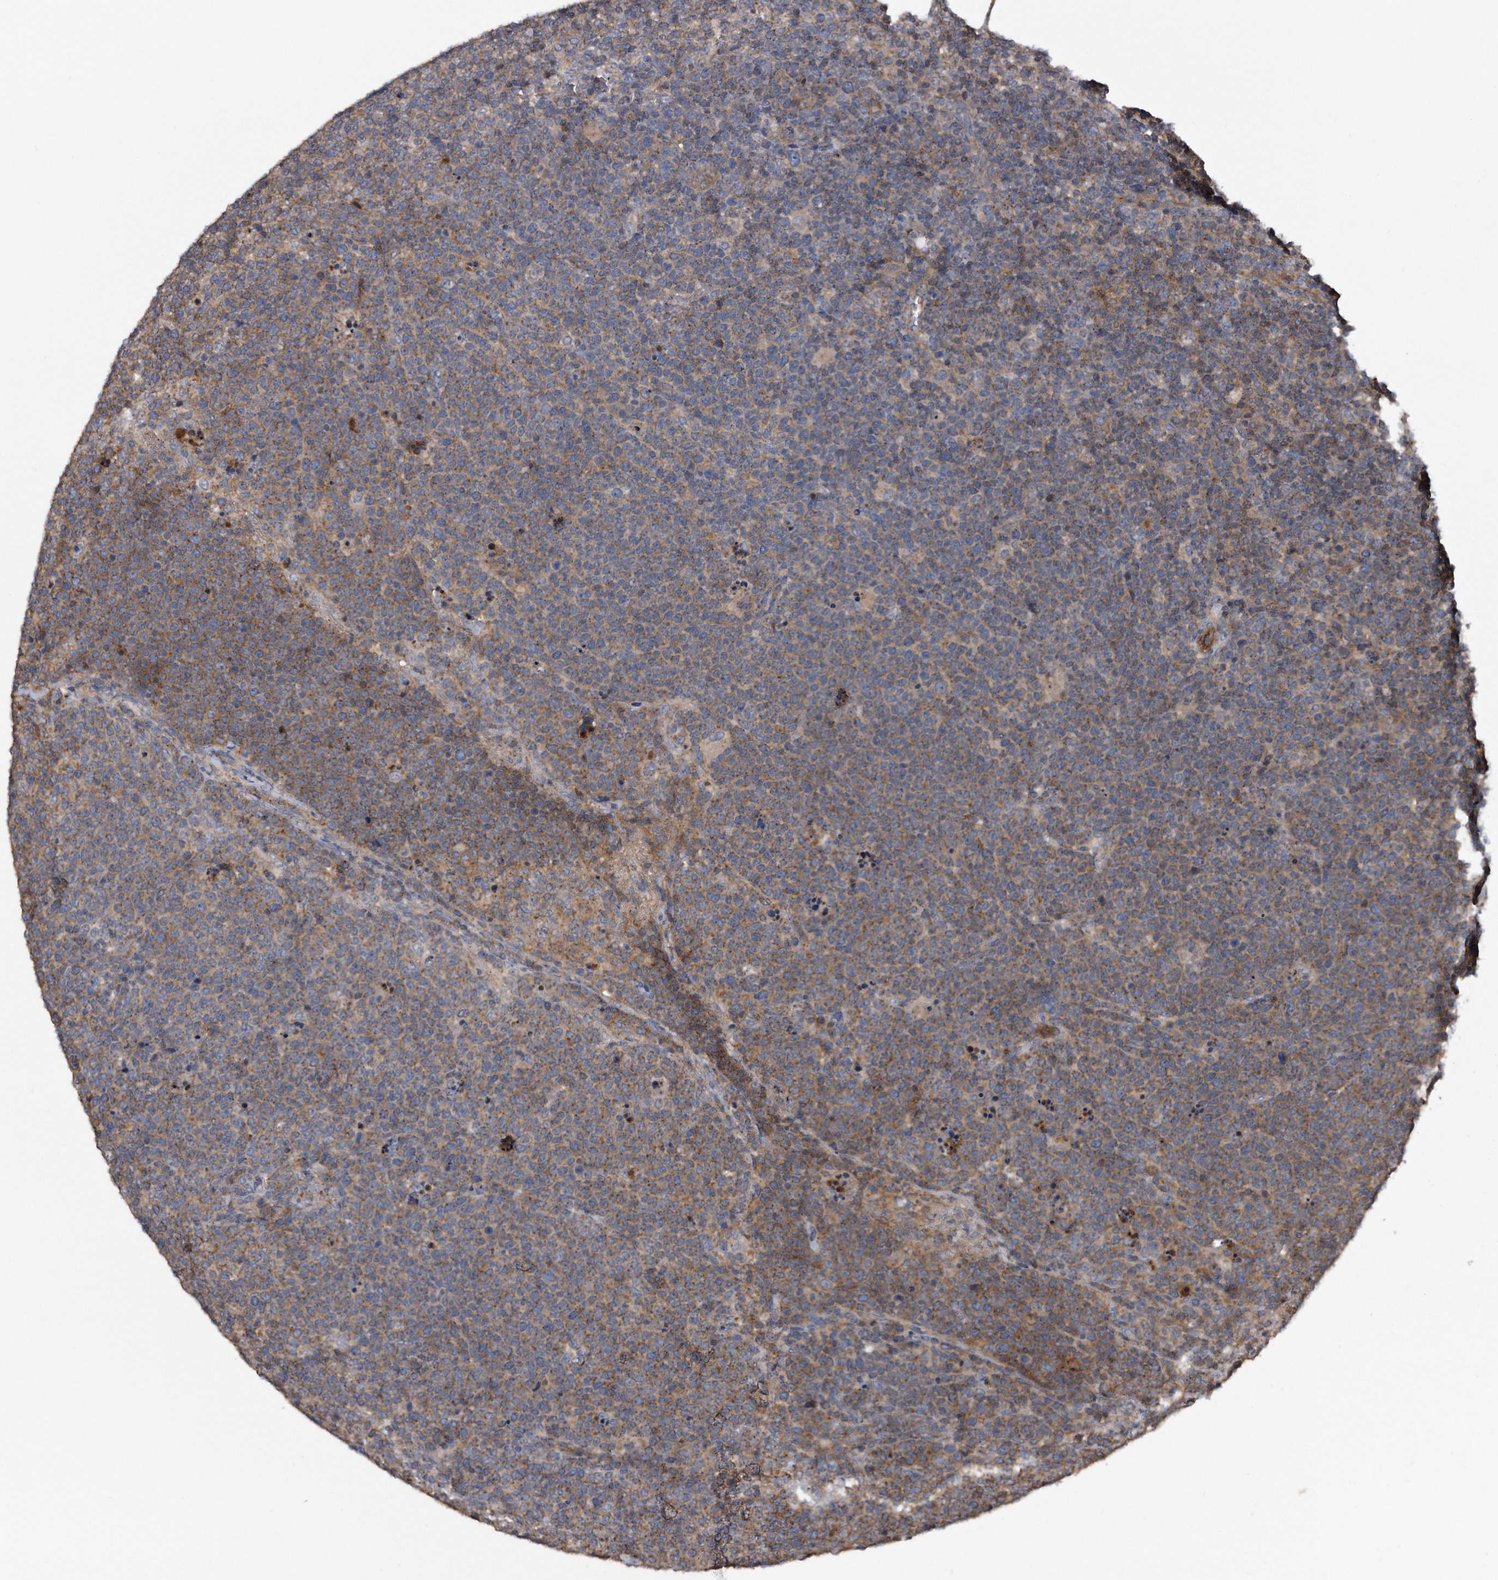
{"staining": {"intensity": "moderate", "quantity": ">75%", "location": "cytoplasmic/membranous"}, "tissue": "lymphoma", "cell_type": "Tumor cells", "image_type": "cancer", "snomed": [{"axis": "morphology", "description": "Malignant lymphoma, non-Hodgkin's type, High grade"}, {"axis": "topography", "description": "Lymph node"}], "caption": "The photomicrograph displays immunohistochemical staining of lymphoma. There is moderate cytoplasmic/membranous expression is appreciated in approximately >75% of tumor cells.", "gene": "KCND3", "patient": {"sex": "male", "age": 61}}